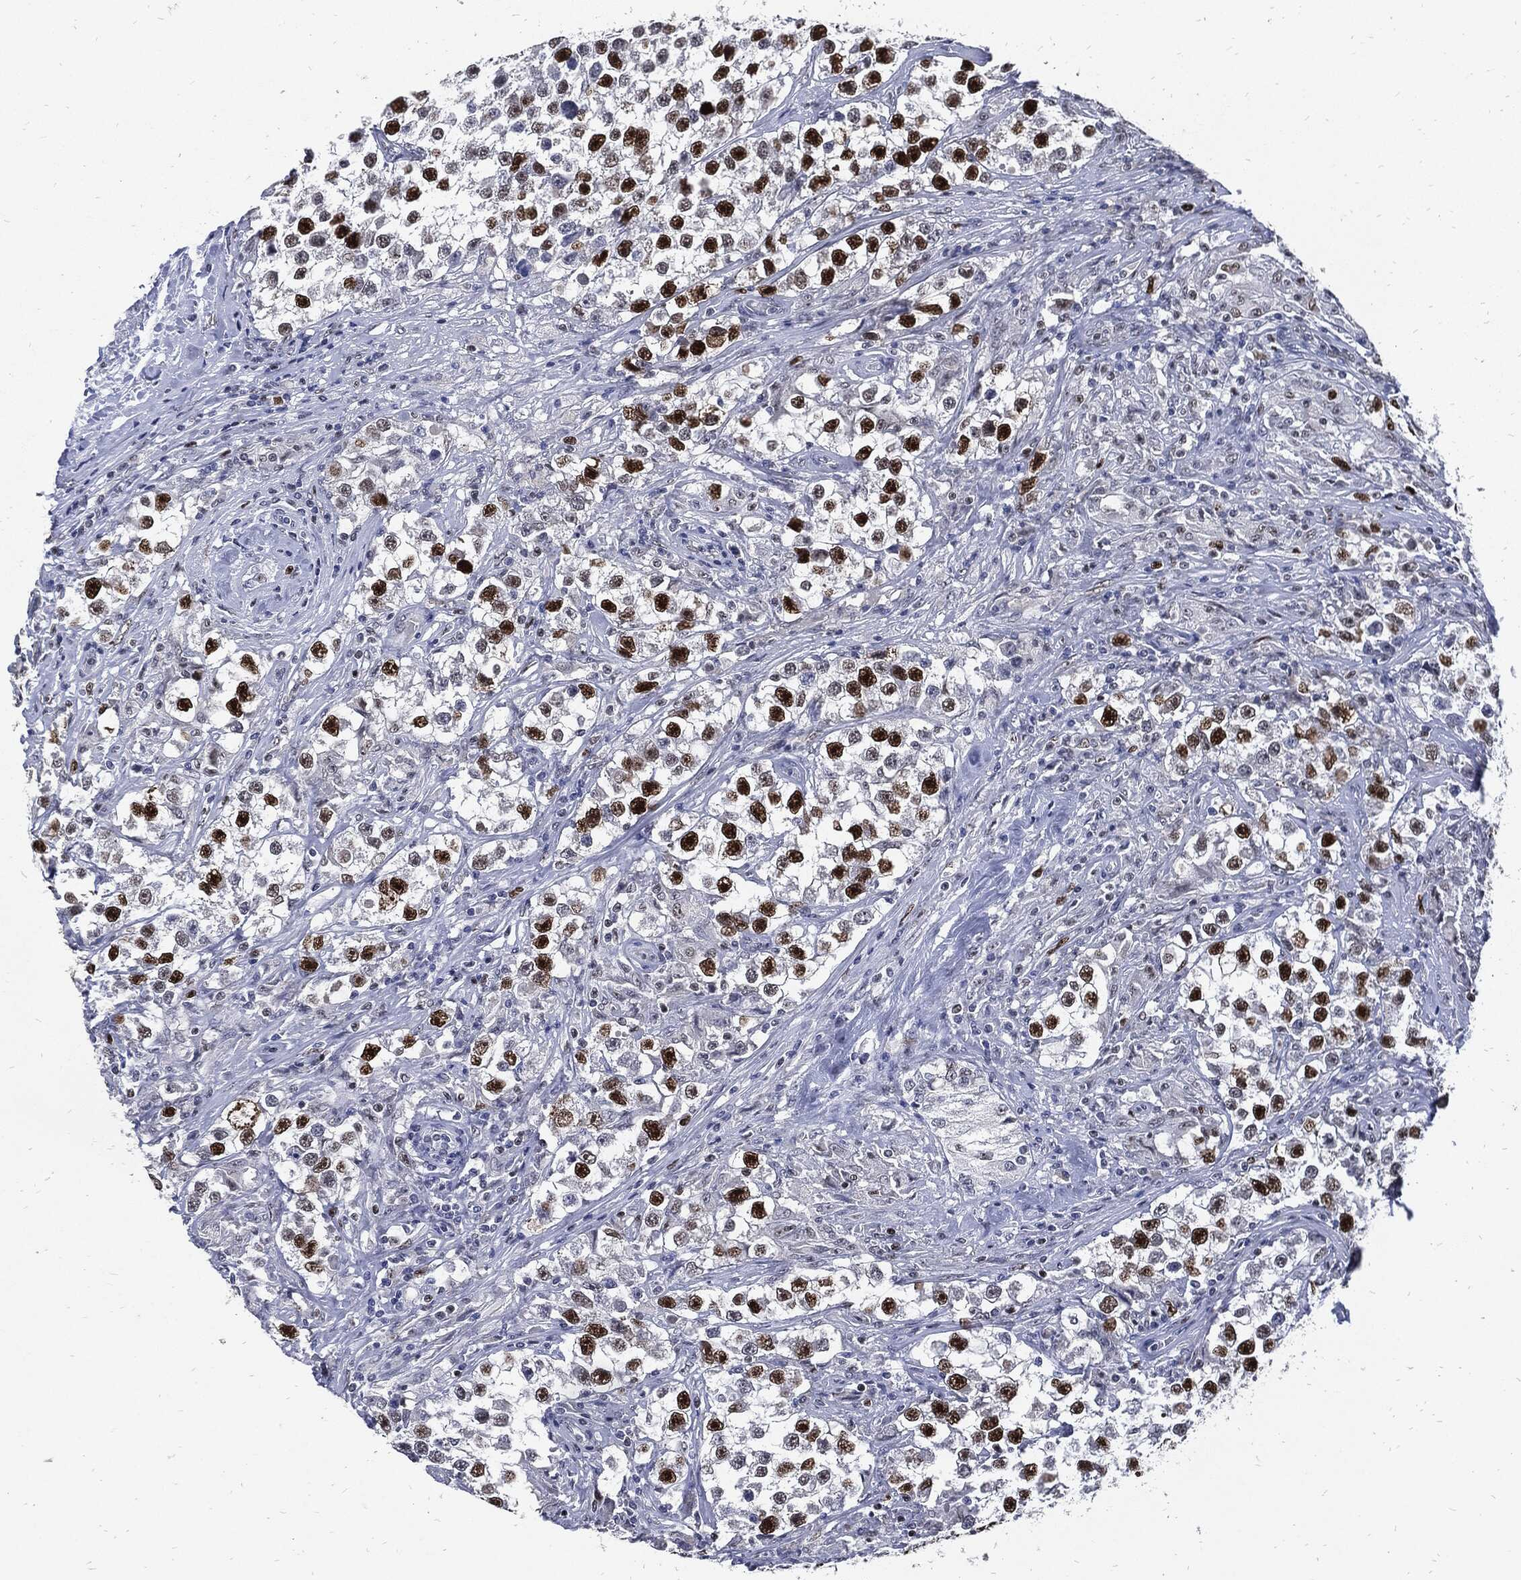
{"staining": {"intensity": "strong", "quantity": "25%-75%", "location": "nuclear"}, "tissue": "testis cancer", "cell_type": "Tumor cells", "image_type": "cancer", "snomed": [{"axis": "morphology", "description": "Seminoma, NOS"}, {"axis": "topography", "description": "Testis"}], "caption": "Seminoma (testis) was stained to show a protein in brown. There is high levels of strong nuclear staining in about 25%-75% of tumor cells. Nuclei are stained in blue.", "gene": "NBN", "patient": {"sex": "male", "age": 46}}